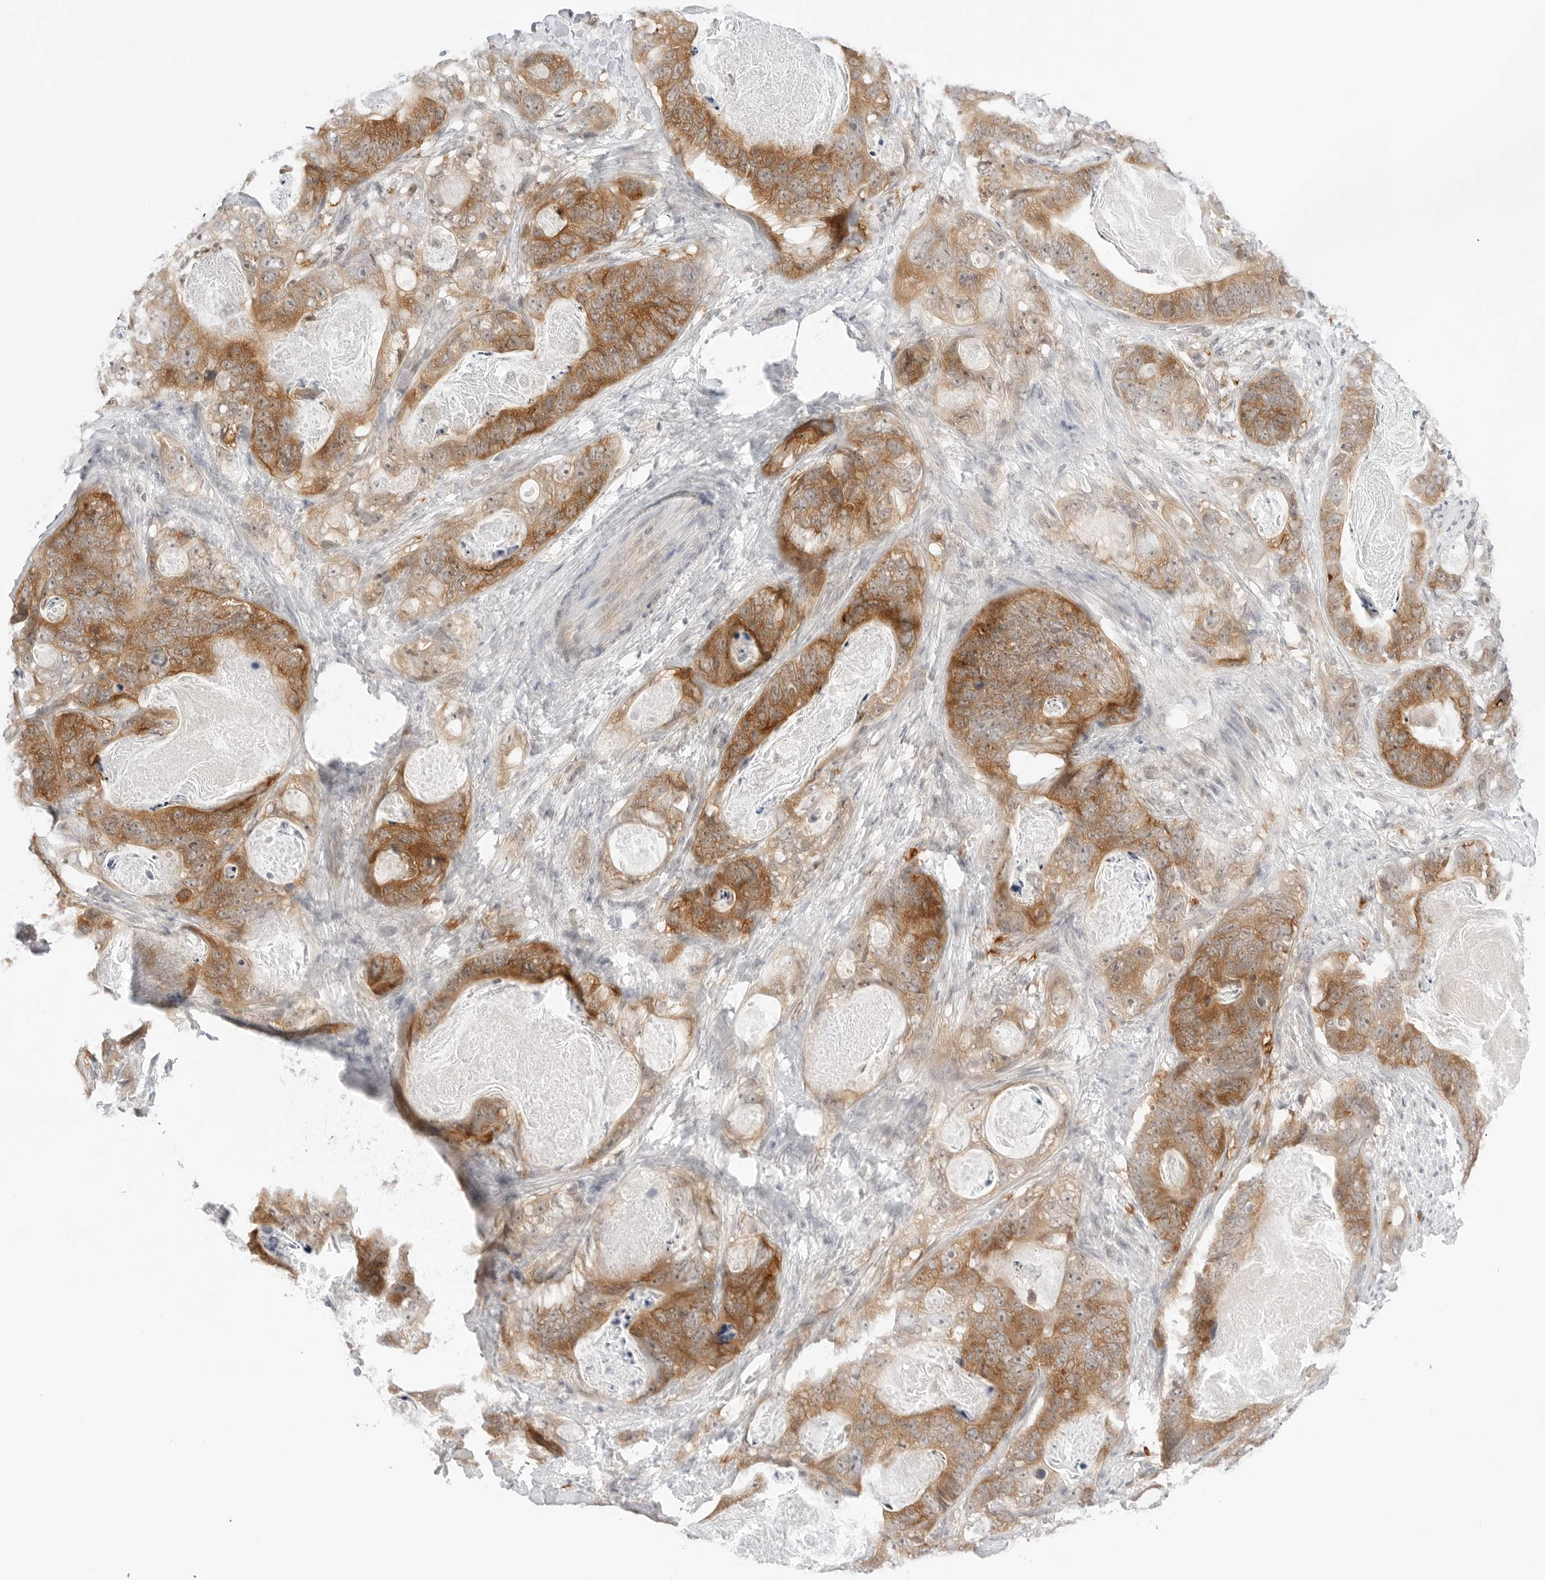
{"staining": {"intensity": "moderate", "quantity": ">75%", "location": "cytoplasmic/membranous,nuclear"}, "tissue": "stomach cancer", "cell_type": "Tumor cells", "image_type": "cancer", "snomed": [{"axis": "morphology", "description": "Normal tissue, NOS"}, {"axis": "morphology", "description": "Adenocarcinoma, NOS"}, {"axis": "topography", "description": "Stomach"}], "caption": "IHC micrograph of stomach adenocarcinoma stained for a protein (brown), which shows medium levels of moderate cytoplasmic/membranous and nuclear positivity in about >75% of tumor cells.", "gene": "NUDC", "patient": {"sex": "female", "age": 89}}